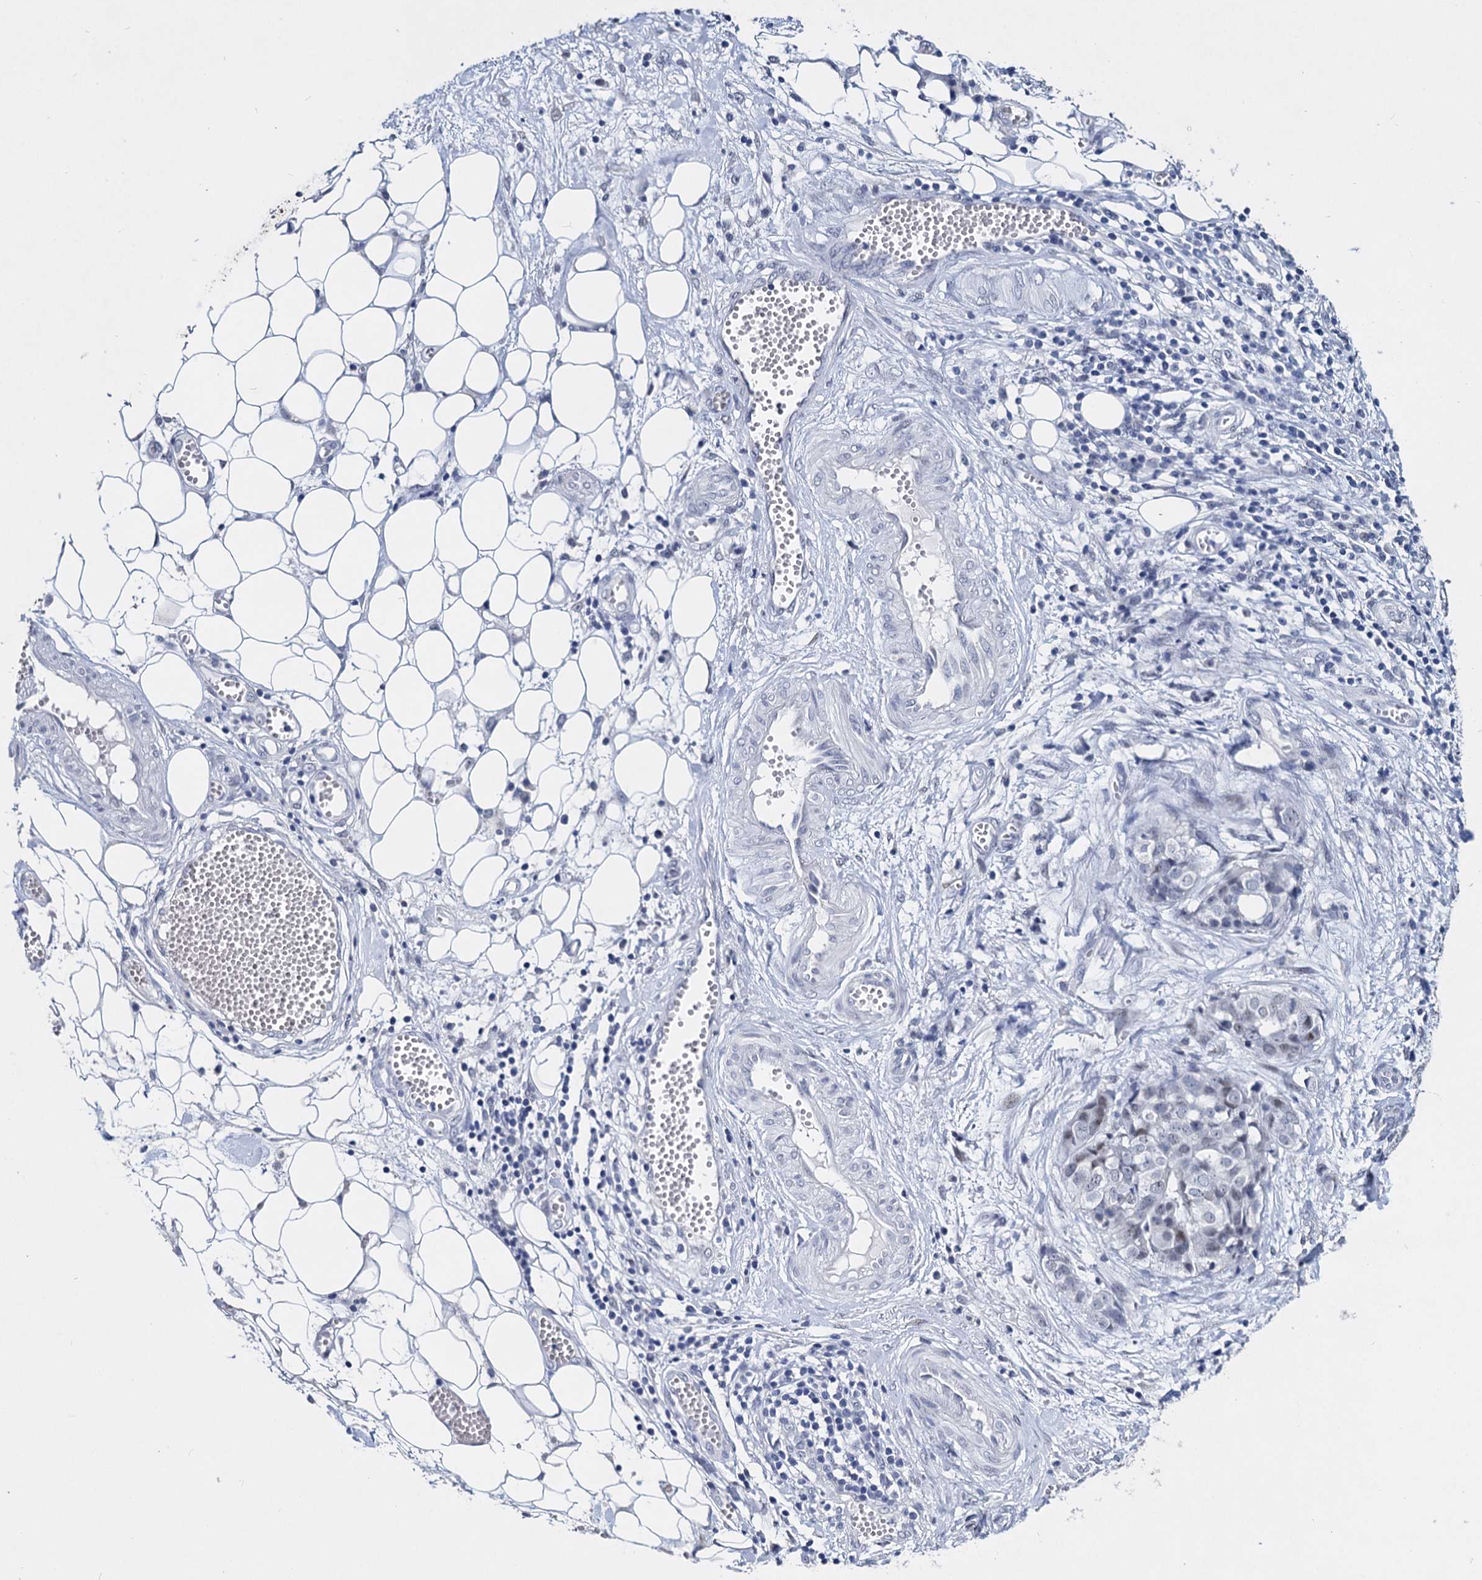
{"staining": {"intensity": "negative", "quantity": "none", "location": "none"}, "tissue": "ovarian cancer", "cell_type": "Tumor cells", "image_type": "cancer", "snomed": [{"axis": "morphology", "description": "Cystadenocarcinoma, serous, NOS"}, {"axis": "topography", "description": "Soft tissue"}, {"axis": "topography", "description": "Ovary"}], "caption": "Image shows no protein positivity in tumor cells of ovarian cancer tissue.", "gene": "MAGEA4", "patient": {"sex": "female", "age": 57}}